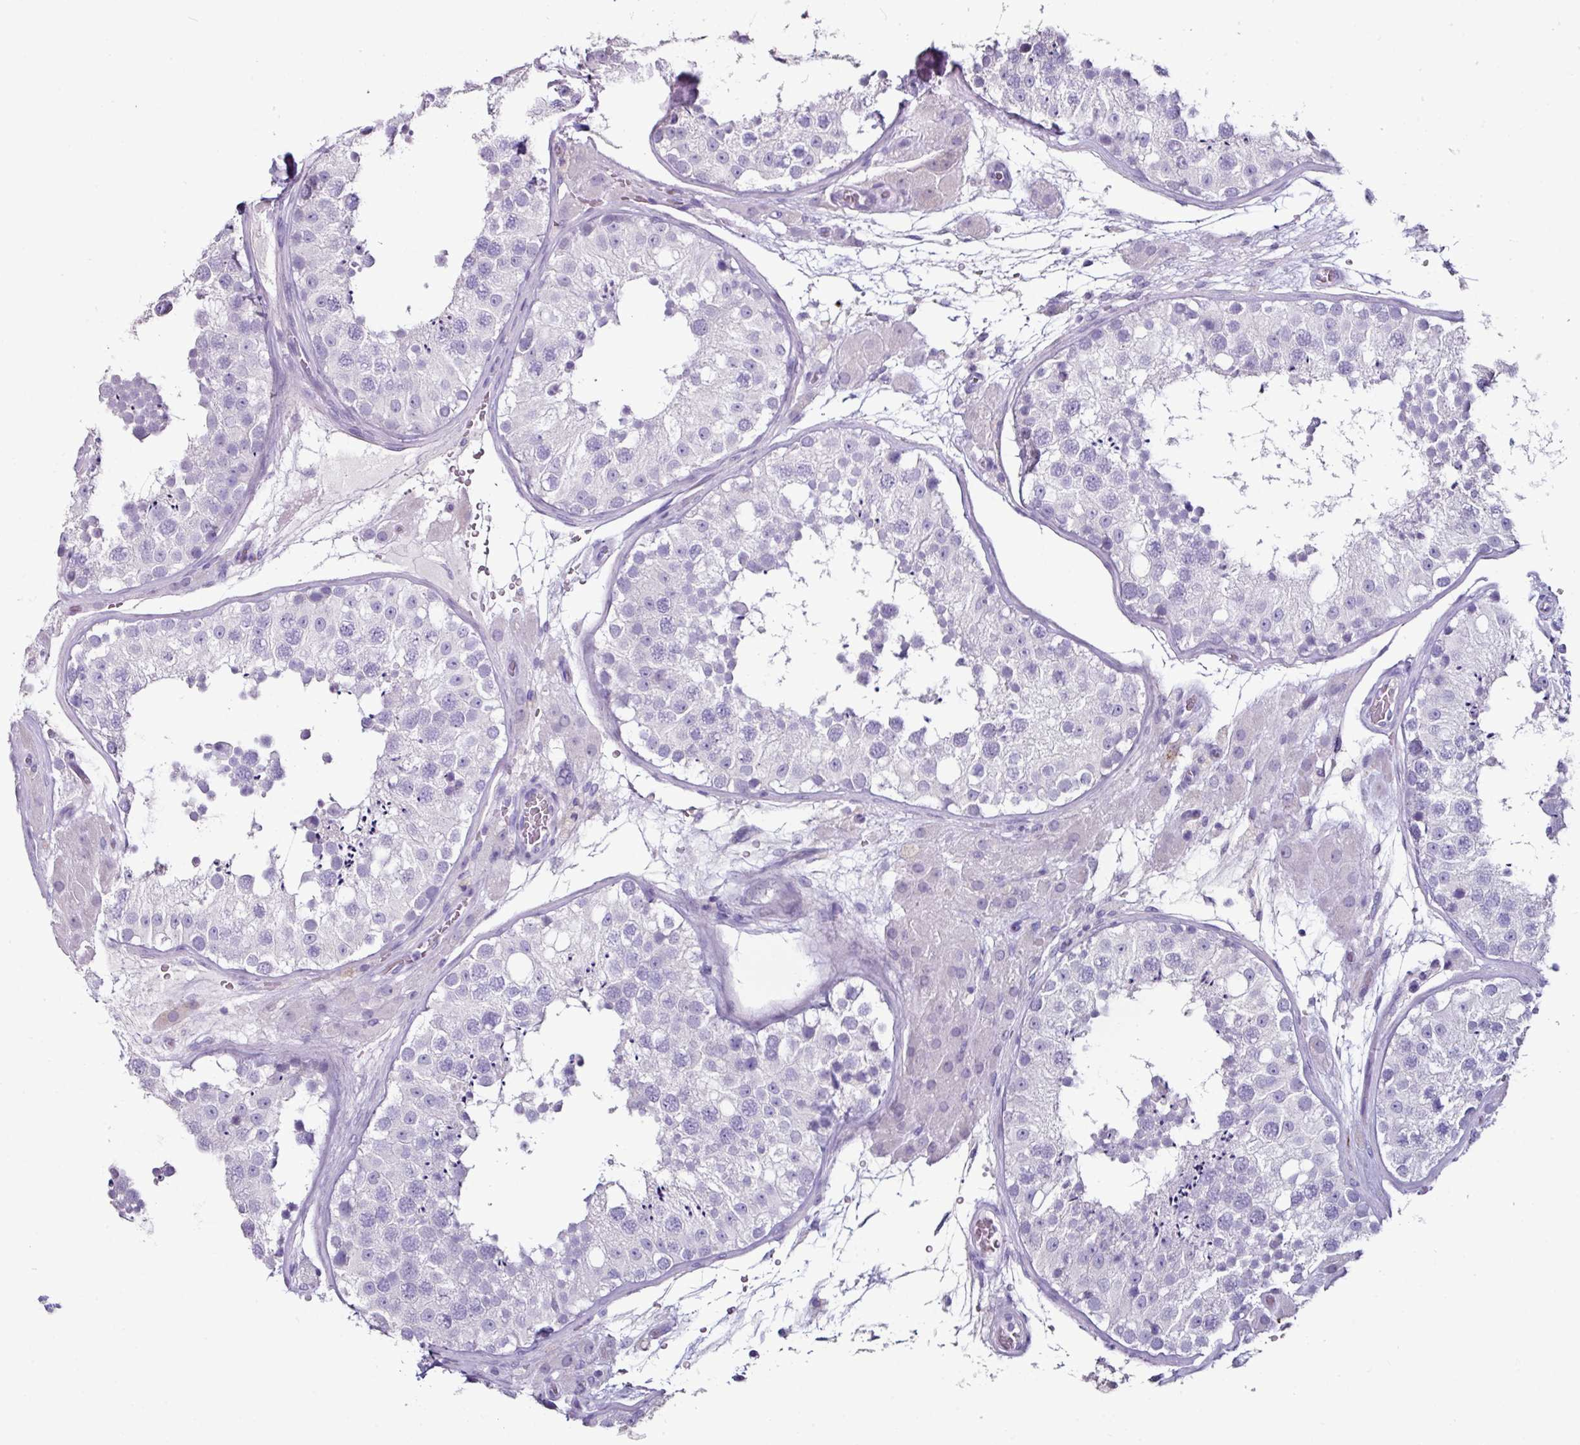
{"staining": {"intensity": "negative", "quantity": "none", "location": "none"}, "tissue": "testis", "cell_type": "Cells in seminiferous ducts", "image_type": "normal", "snomed": [{"axis": "morphology", "description": "Normal tissue, NOS"}, {"axis": "topography", "description": "Testis"}], "caption": "High magnification brightfield microscopy of normal testis stained with DAB (brown) and counterstained with hematoxylin (blue): cells in seminiferous ducts show no significant staining.", "gene": "GLP2R", "patient": {"sex": "male", "age": 26}}